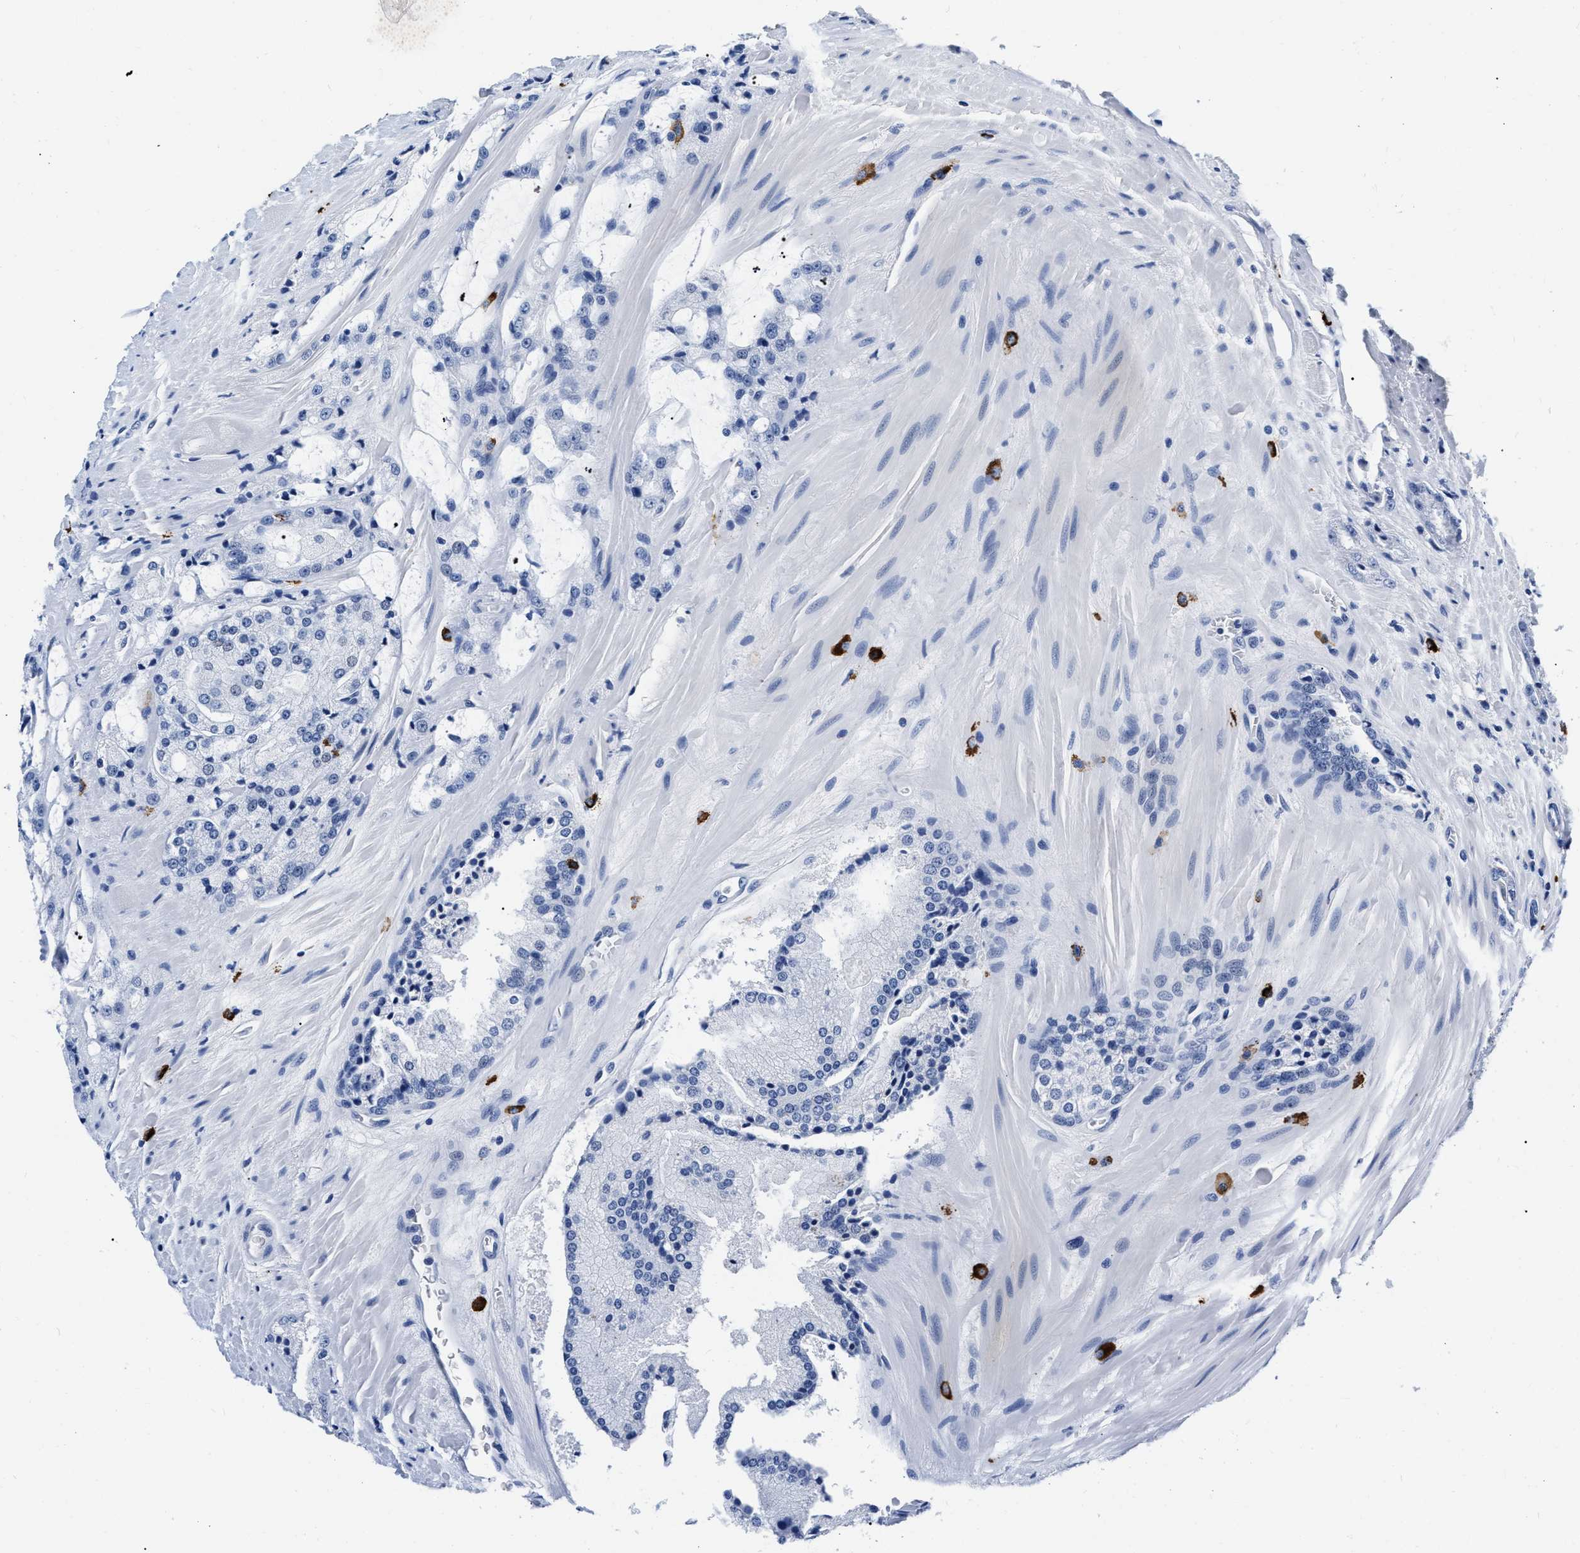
{"staining": {"intensity": "negative", "quantity": "none", "location": "none"}, "tissue": "prostate cancer", "cell_type": "Tumor cells", "image_type": "cancer", "snomed": [{"axis": "morphology", "description": "Adenocarcinoma, High grade"}, {"axis": "topography", "description": "Prostate"}], "caption": "Photomicrograph shows no protein positivity in tumor cells of prostate cancer tissue.", "gene": "CER1", "patient": {"sex": "male", "age": 65}}